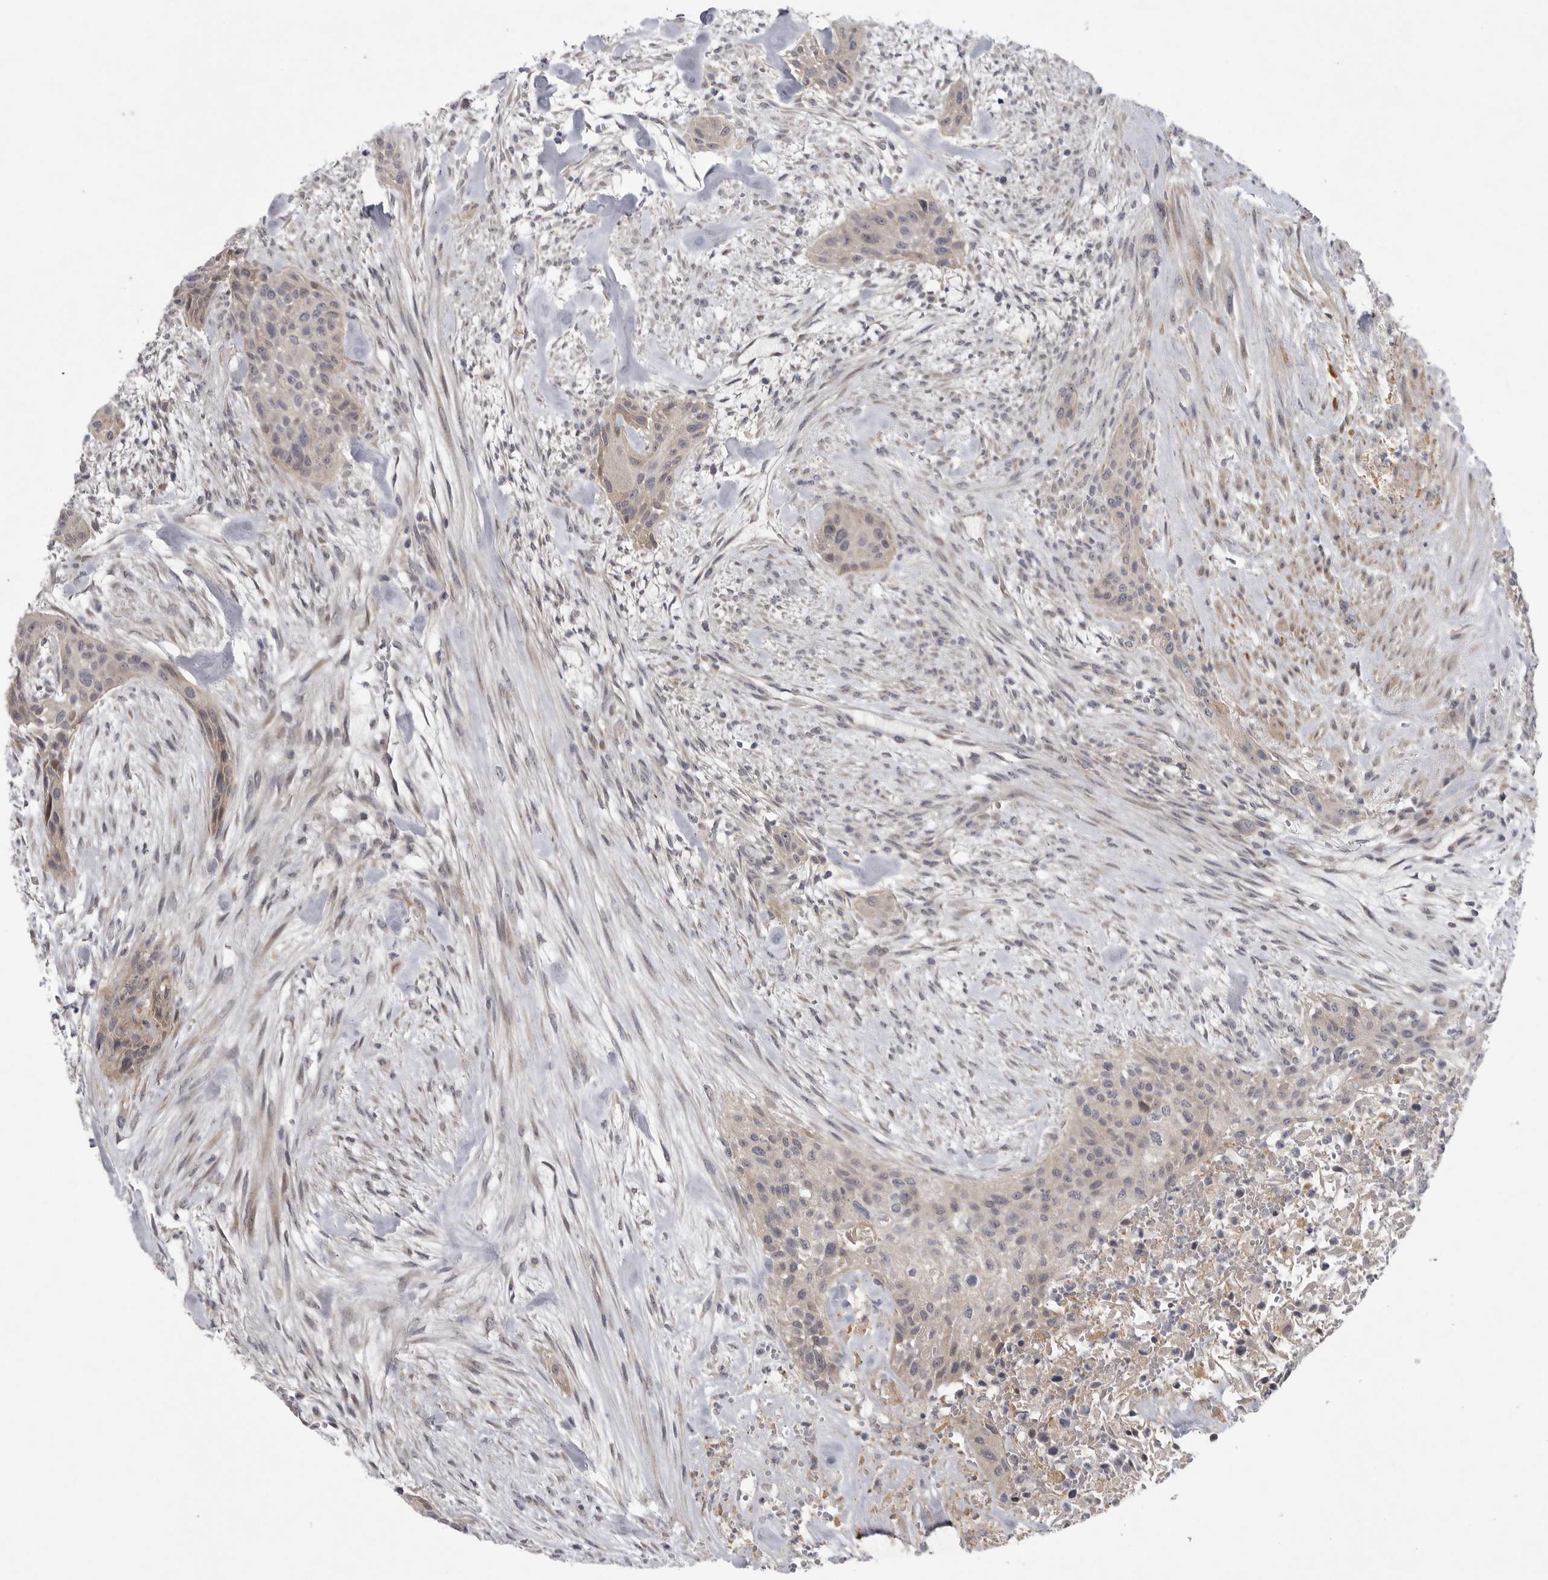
{"staining": {"intensity": "weak", "quantity": "25%-75%", "location": "cytoplasmic/membranous"}, "tissue": "urothelial cancer", "cell_type": "Tumor cells", "image_type": "cancer", "snomed": [{"axis": "morphology", "description": "Urothelial carcinoma, High grade"}, {"axis": "topography", "description": "Urinary bladder"}], "caption": "High-grade urothelial carcinoma was stained to show a protein in brown. There is low levels of weak cytoplasmic/membranous expression in approximately 25%-75% of tumor cells.", "gene": "FBXO43", "patient": {"sex": "male", "age": 35}}